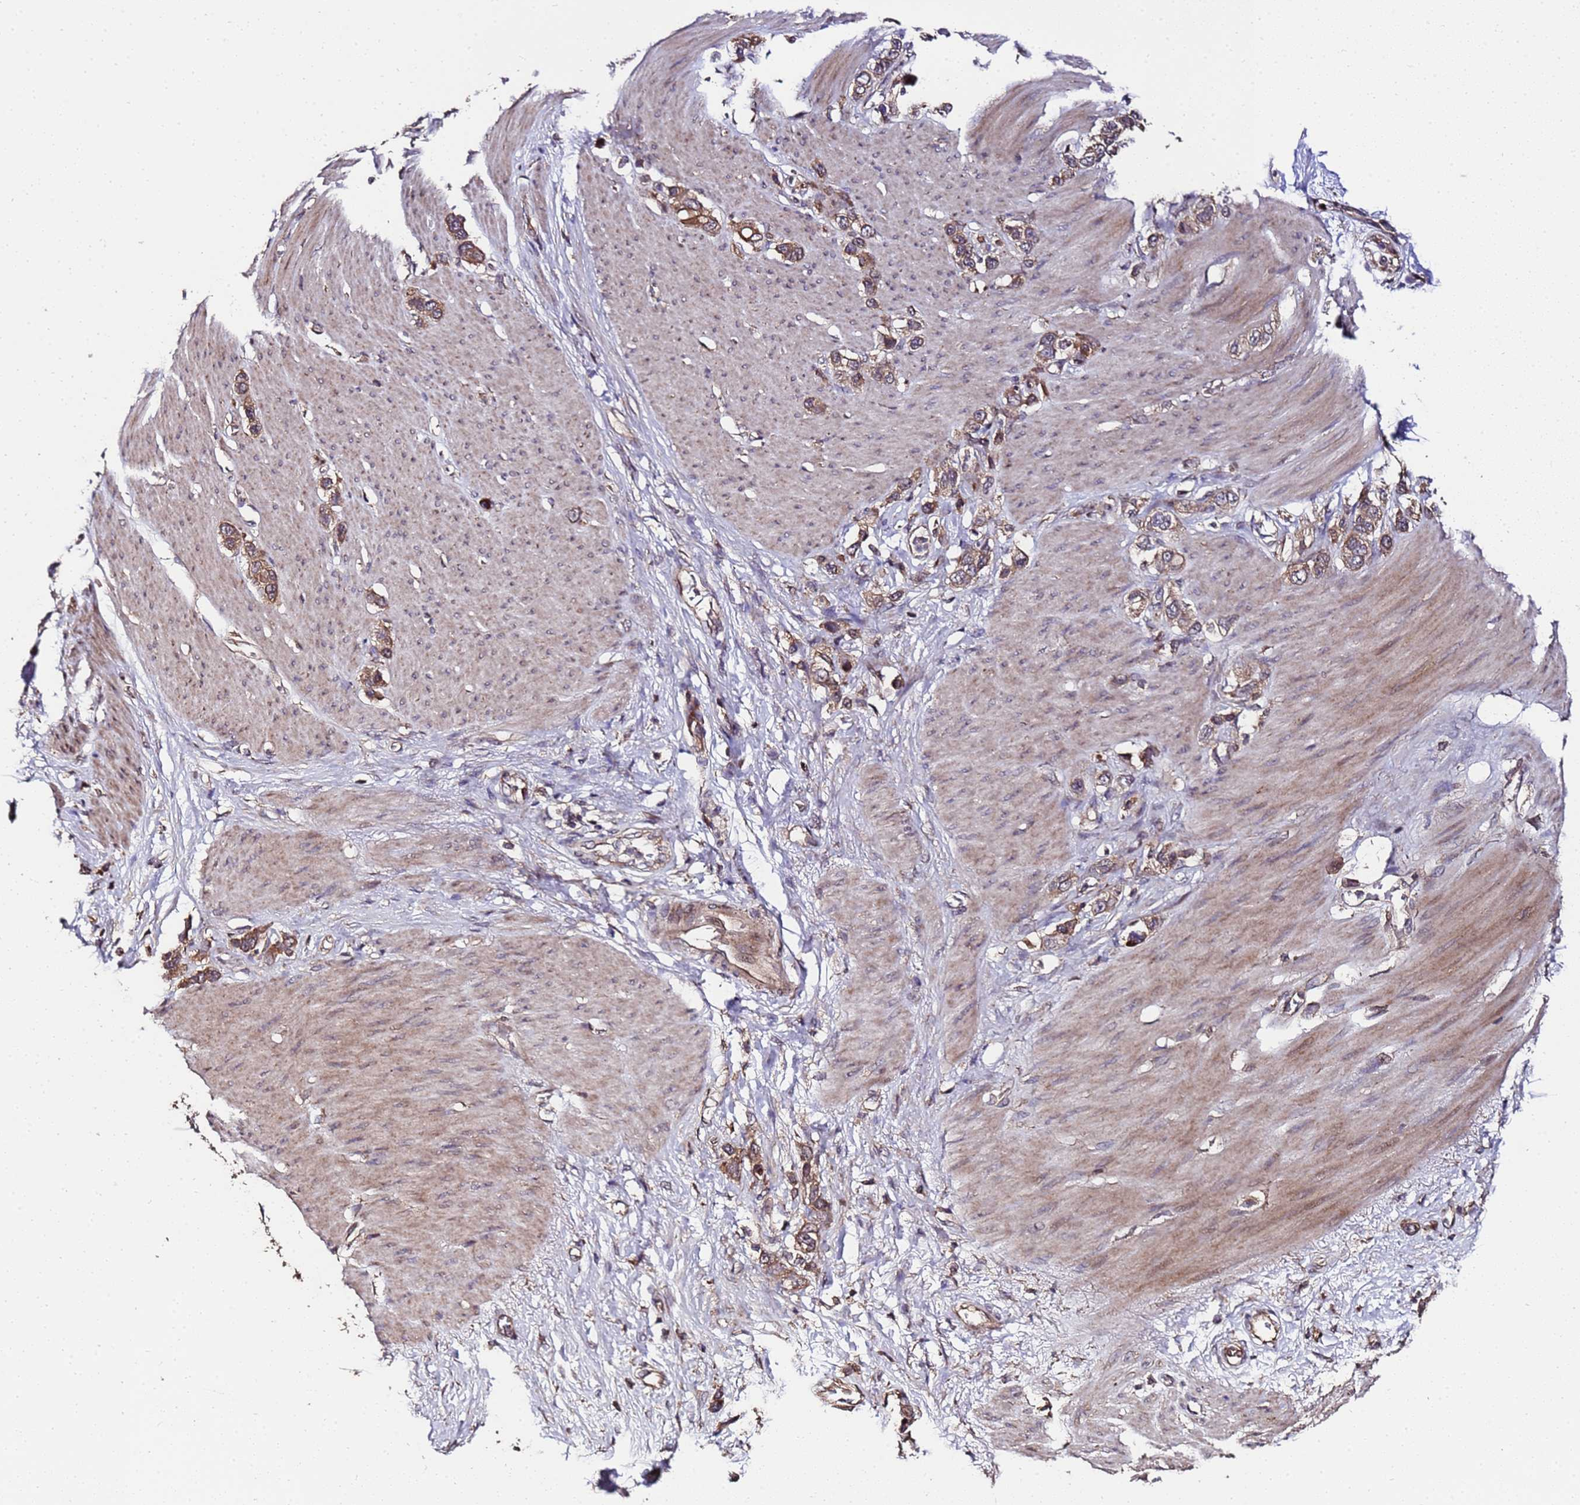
{"staining": {"intensity": "moderate", "quantity": ">75%", "location": "cytoplasmic/membranous"}, "tissue": "stomach cancer", "cell_type": "Tumor cells", "image_type": "cancer", "snomed": [{"axis": "morphology", "description": "Adenocarcinoma, NOS"}, {"axis": "morphology", "description": "Adenocarcinoma, High grade"}, {"axis": "topography", "description": "Stomach, upper"}, {"axis": "topography", "description": "Stomach, lower"}], "caption": "Immunohistochemical staining of adenocarcinoma (high-grade) (stomach) displays medium levels of moderate cytoplasmic/membranous staining in approximately >75% of tumor cells. (DAB (3,3'-diaminobenzidine) IHC with brightfield microscopy, high magnification).", "gene": "PRODH", "patient": {"sex": "female", "age": 65}}